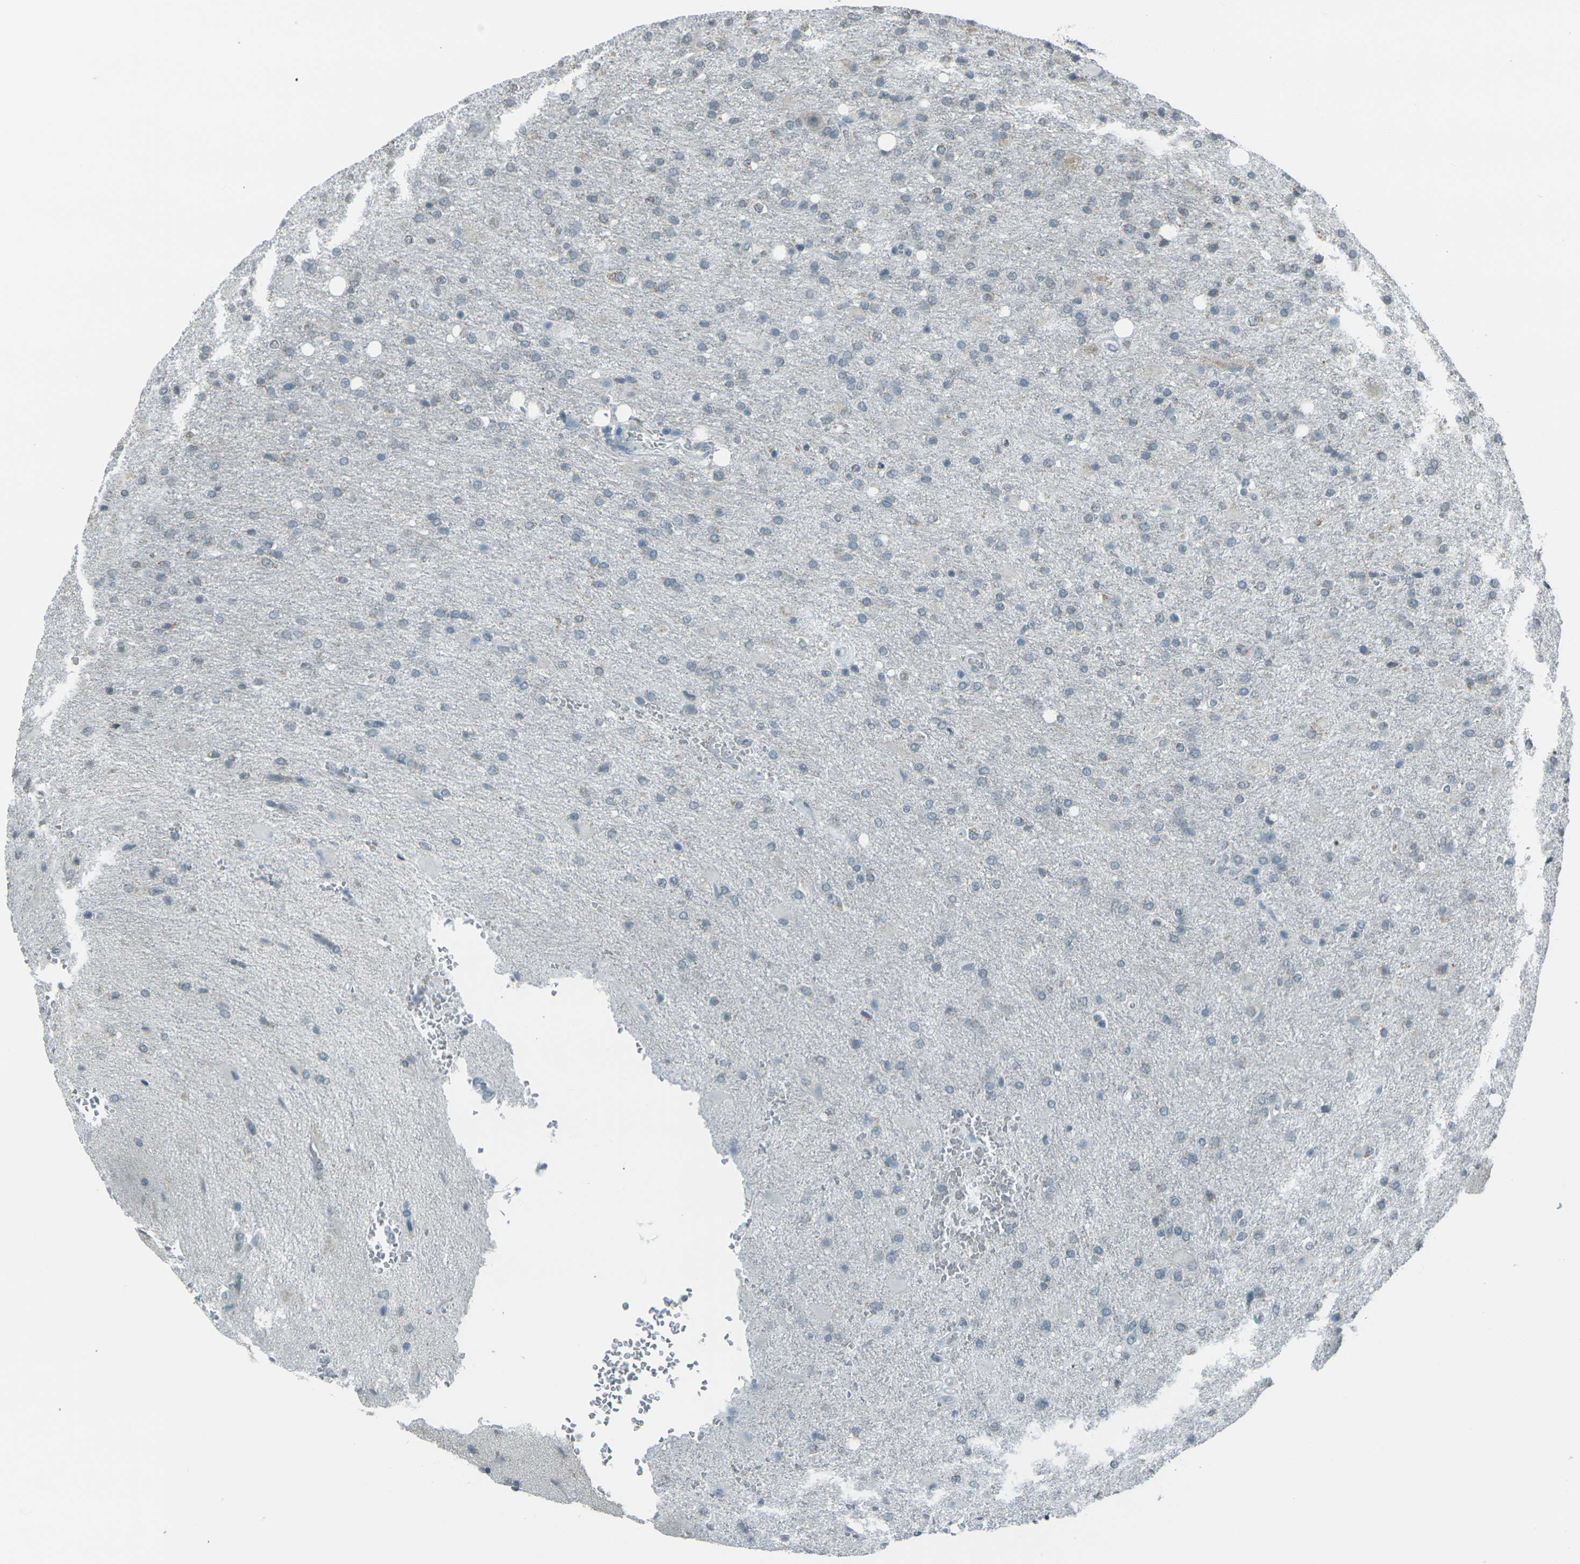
{"staining": {"intensity": "weak", "quantity": "<25%", "location": "cytoplasmic/membranous"}, "tissue": "glioma", "cell_type": "Tumor cells", "image_type": "cancer", "snomed": [{"axis": "morphology", "description": "Glioma, malignant, High grade"}, {"axis": "topography", "description": "Brain"}], "caption": "Human malignant glioma (high-grade) stained for a protein using IHC exhibits no positivity in tumor cells.", "gene": "H2BC1", "patient": {"sex": "male", "age": 71}}